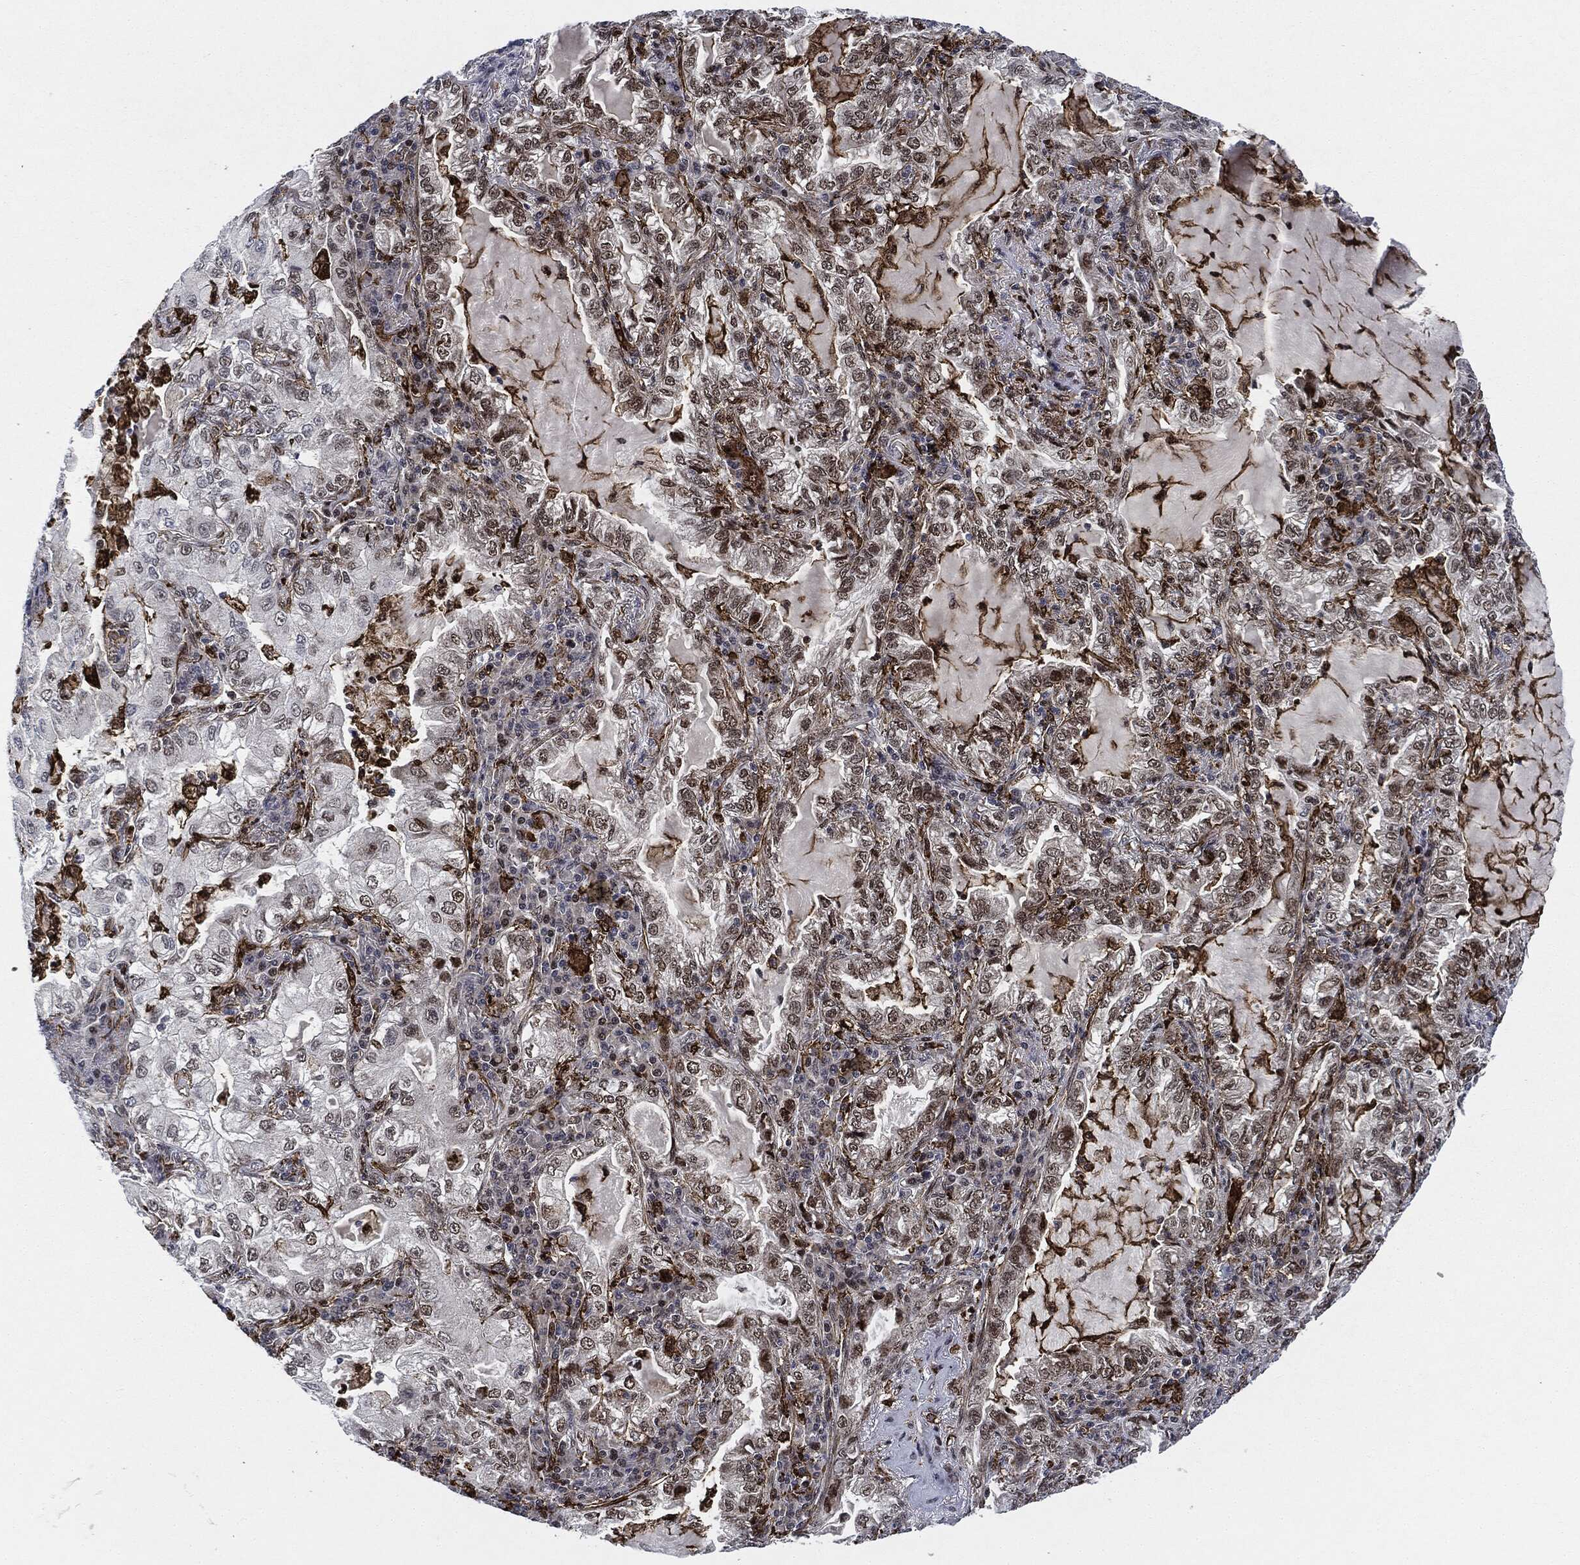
{"staining": {"intensity": "negative", "quantity": "none", "location": "none"}, "tissue": "lung cancer", "cell_type": "Tumor cells", "image_type": "cancer", "snomed": [{"axis": "morphology", "description": "Adenocarcinoma, NOS"}, {"axis": "topography", "description": "Lung"}], "caption": "The immunohistochemistry (IHC) micrograph has no significant staining in tumor cells of lung adenocarcinoma tissue. The staining was performed using DAB to visualize the protein expression in brown, while the nuclei were stained in blue with hematoxylin (Magnification: 20x).", "gene": "NANOS3", "patient": {"sex": "female", "age": 73}}